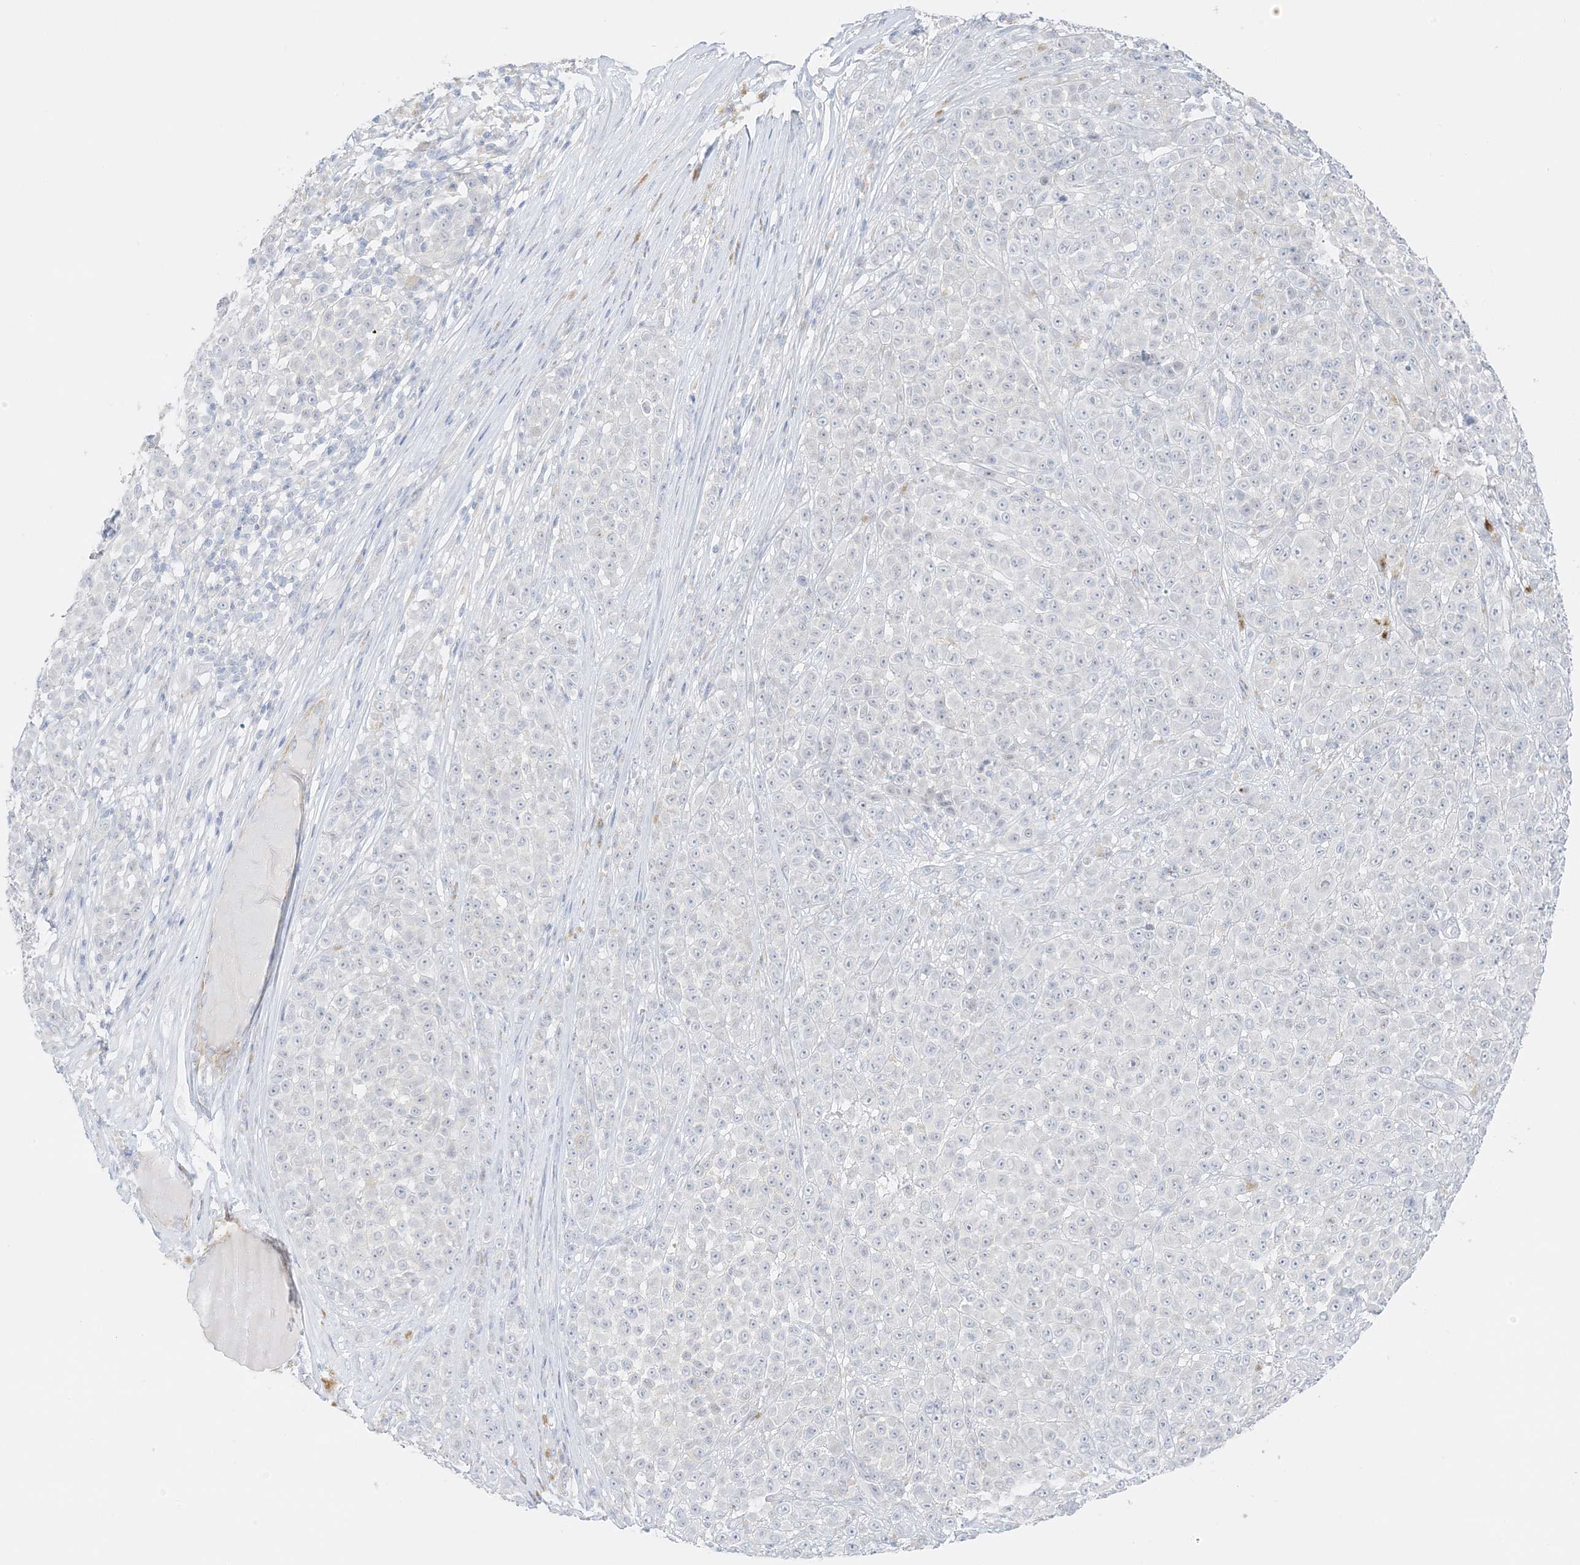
{"staining": {"intensity": "negative", "quantity": "none", "location": "none"}, "tissue": "melanoma", "cell_type": "Tumor cells", "image_type": "cancer", "snomed": [{"axis": "morphology", "description": "Malignant melanoma, NOS"}, {"axis": "topography", "description": "Skin"}], "caption": "The image reveals no staining of tumor cells in melanoma.", "gene": "SLC22A13", "patient": {"sex": "female", "age": 94}}